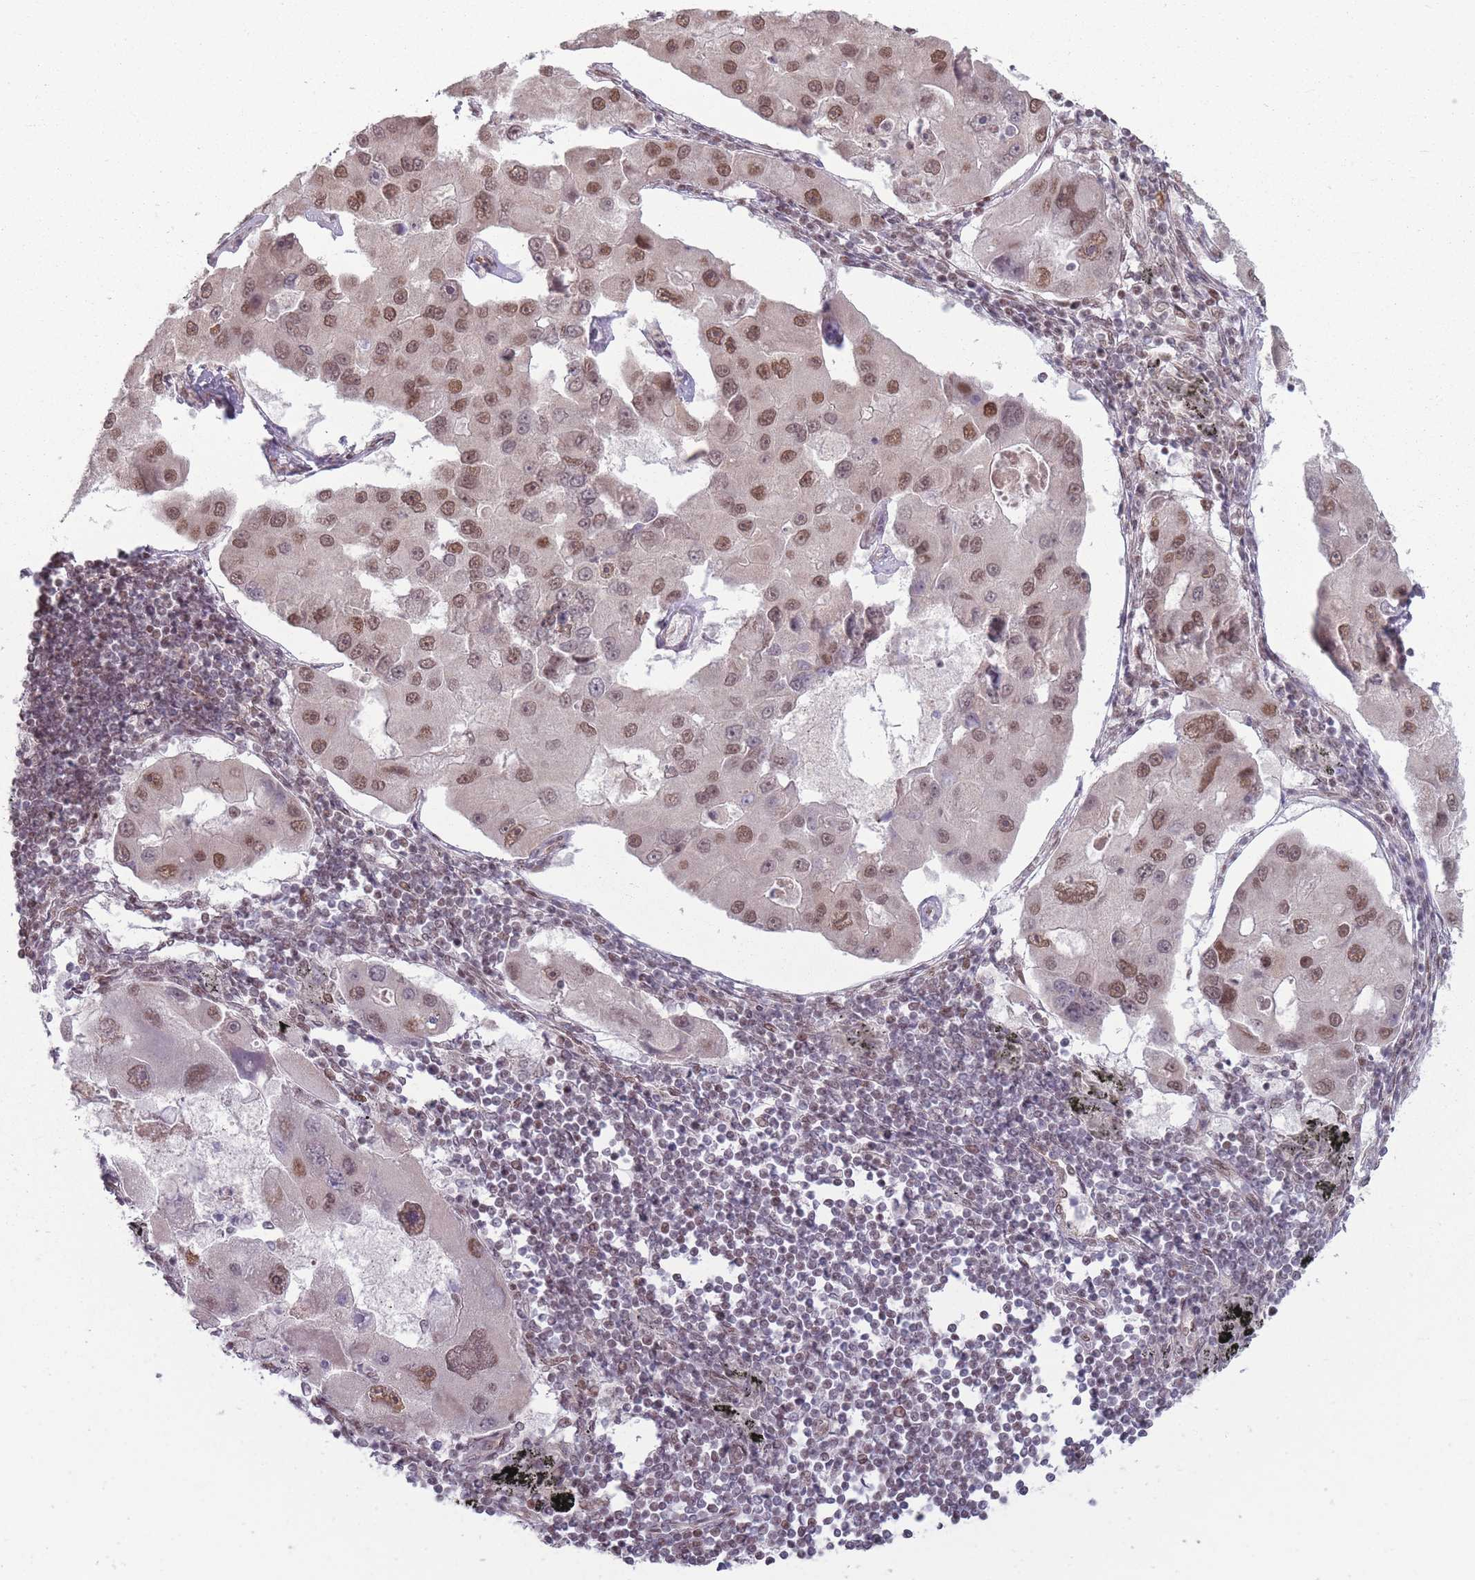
{"staining": {"intensity": "moderate", "quantity": ">75%", "location": "nuclear"}, "tissue": "lung cancer", "cell_type": "Tumor cells", "image_type": "cancer", "snomed": [{"axis": "morphology", "description": "Adenocarcinoma, NOS"}, {"axis": "topography", "description": "Lung"}], "caption": "This histopathology image reveals lung adenocarcinoma stained with IHC to label a protein in brown. The nuclear of tumor cells show moderate positivity for the protein. Nuclei are counter-stained blue.", "gene": "SH3BGRL2", "patient": {"sex": "female", "age": 54}}